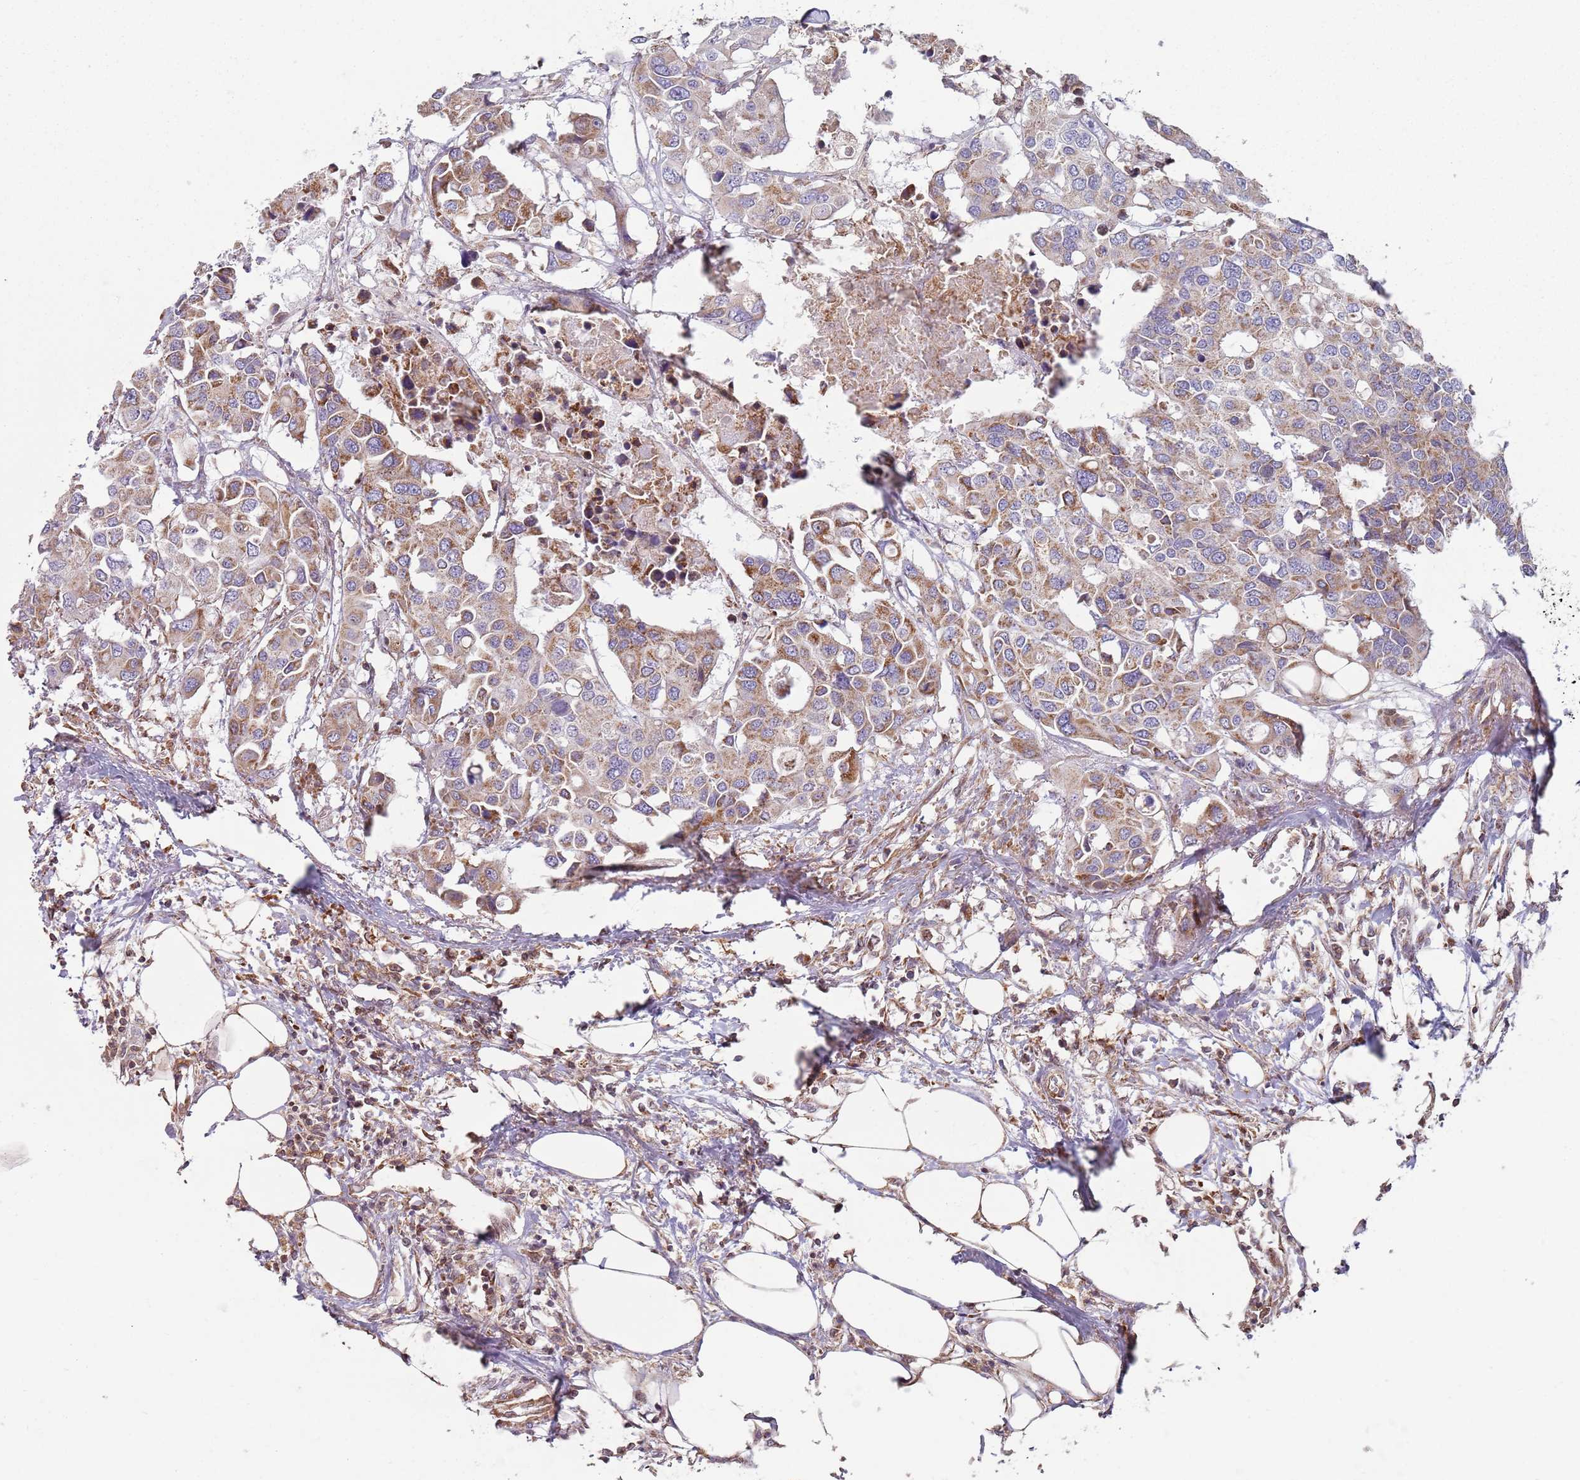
{"staining": {"intensity": "moderate", "quantity": ">75%", "location": "cytoplasmic/membranous"}, "tissue": "colorectal cancer", "cell_type": "Tumor cells", "image_type": "cancer", "snomed": [{"axis": "morphology", "description": "Adenocarcinoma, NOS"}, {"axis": "topography", "description": "Colon"}], "caption": "Colorectal adenocarcinoma tissue displays moderate cytoplasmic/membranous positivity in approximately >75% of tumor cells, visualized by immunohistochemistry.", "gene": "GAS8", "patient": {"sex": "male", "age": 77}}